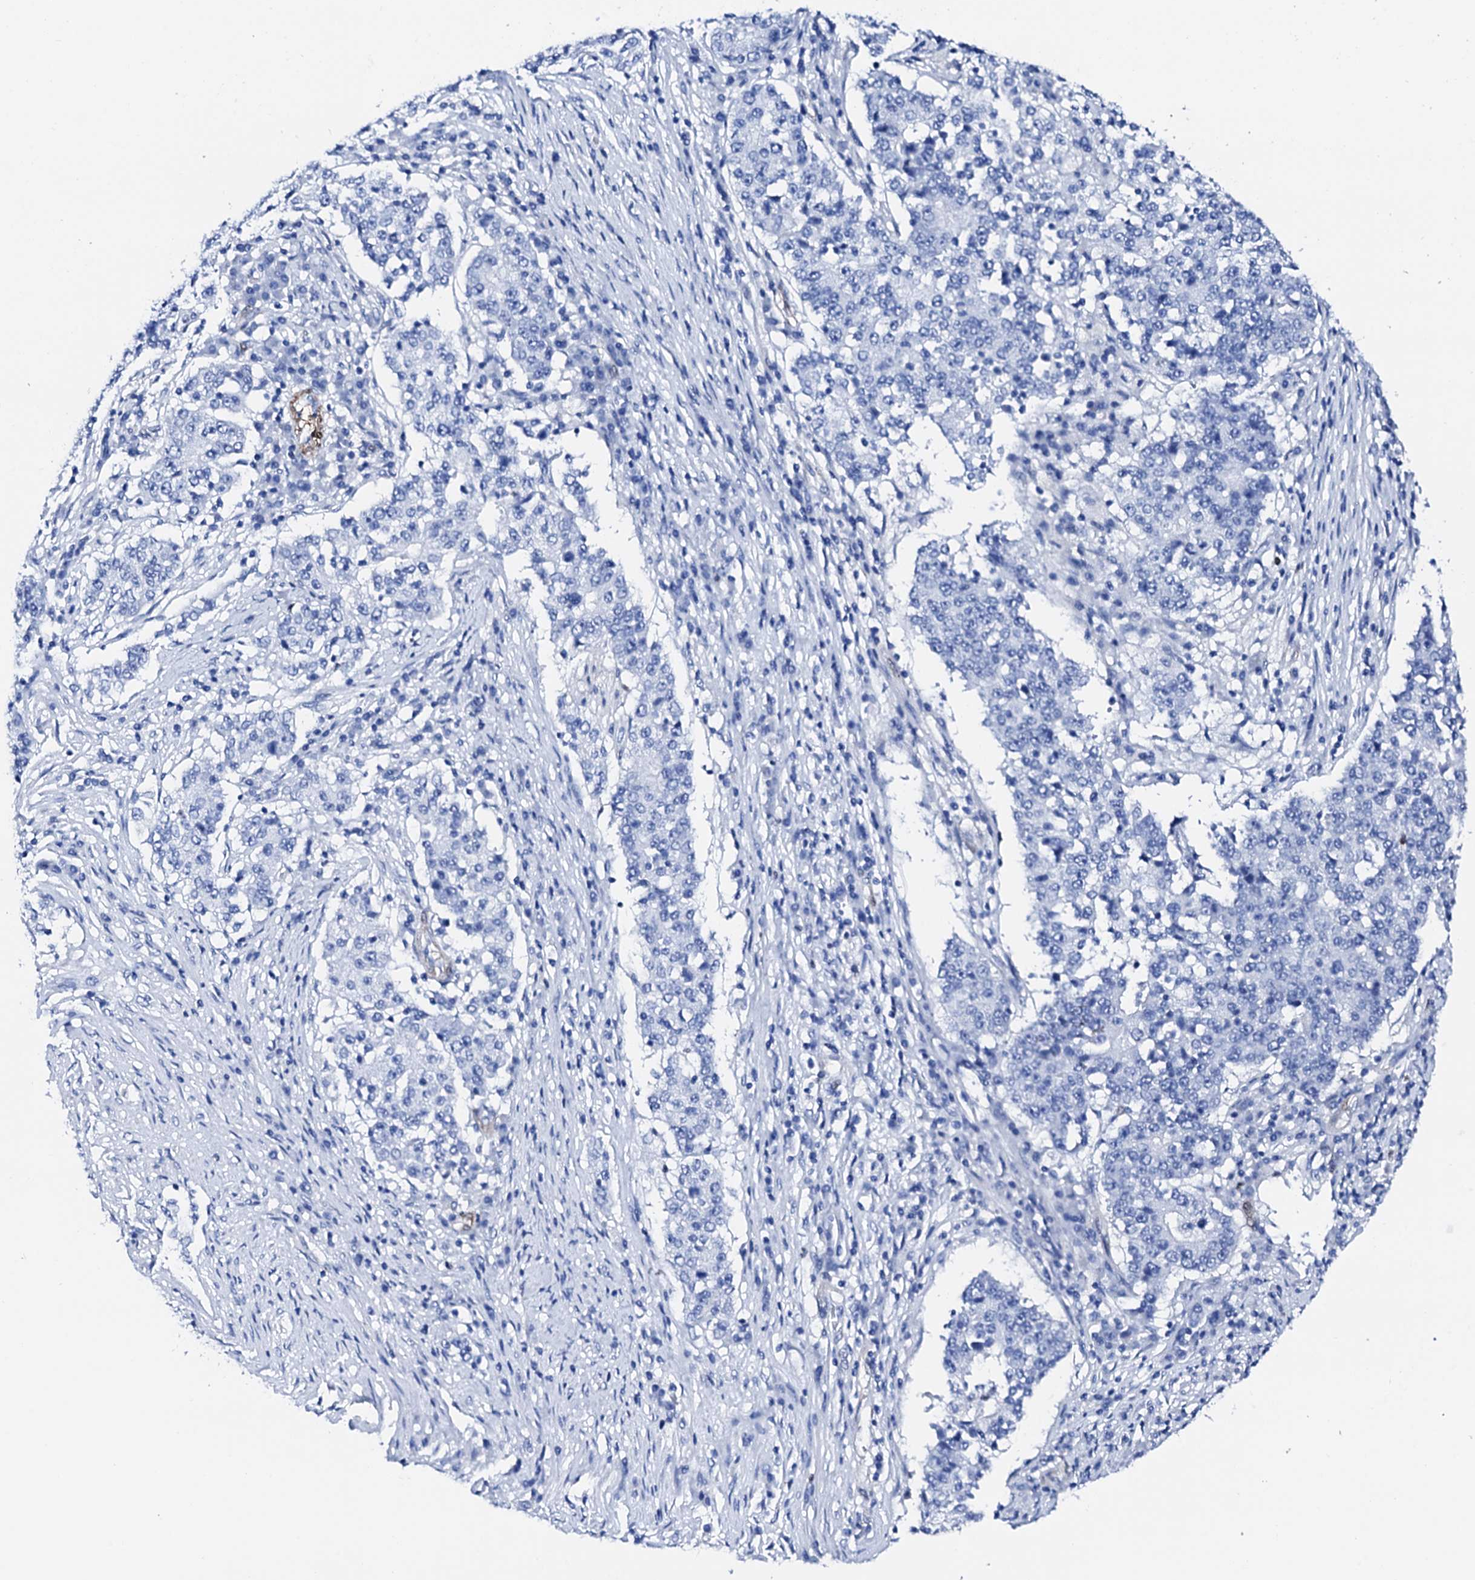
{"staining": {"intensity": "negative", "quantity": "none", "location": "none"}, "tissue": "stomach cancer", "cell_type": "Tumor cells", "image_type": "cancer", "snomed": [{"axis": "morphology", "description": "Adenocarcinoma, NOS"}, {"axis": "topography", "description": "Stomach"}], "caption": "Photomicrograph shows no significant protein positivity in tumor cells of stomach cancer (adenocarcinoma). (Stains: DAB IHC with hematoxylin counter stain, Microscopy: brightfield microscopy at high magnification).", "gene": "NRIP2", "patient": {"sex": "male", "age": 59}}